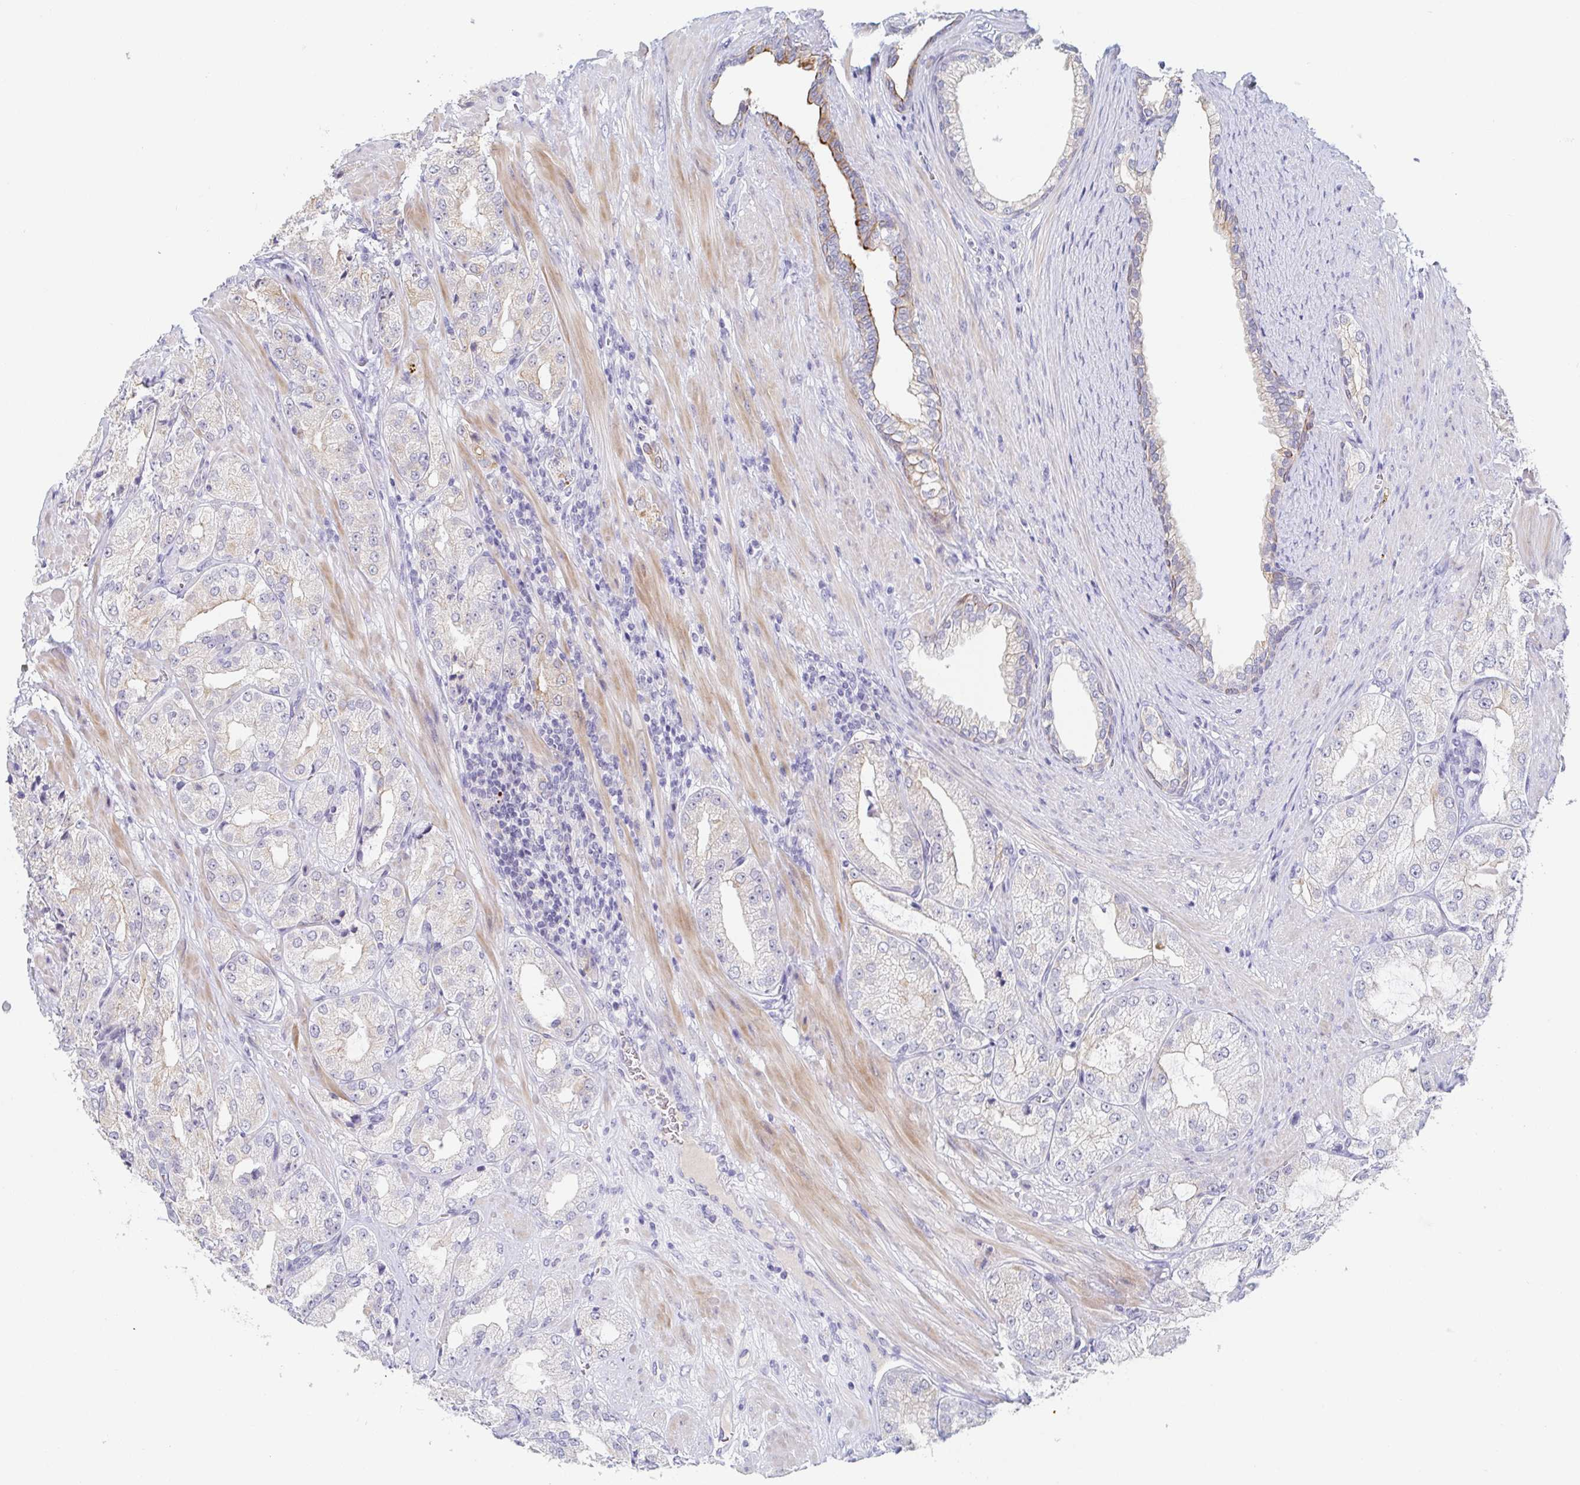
{"staining": {"intensity": "negative", "quantity": "none", "location": "none"}, "tissue": "prostate cancer", "cell_type": "Tumor cells", "image_type": "cancer", "snomed": [{"axis": "morphology", "description": "Adenocarcinoma, High grade"}, {"axis": "topography", "description": "Prostate"}], "caption": "Tumor cells show no significant staining in prostate cancer.", "gene": "RHOV", "patient": {"sex": "male", "age": 68}}